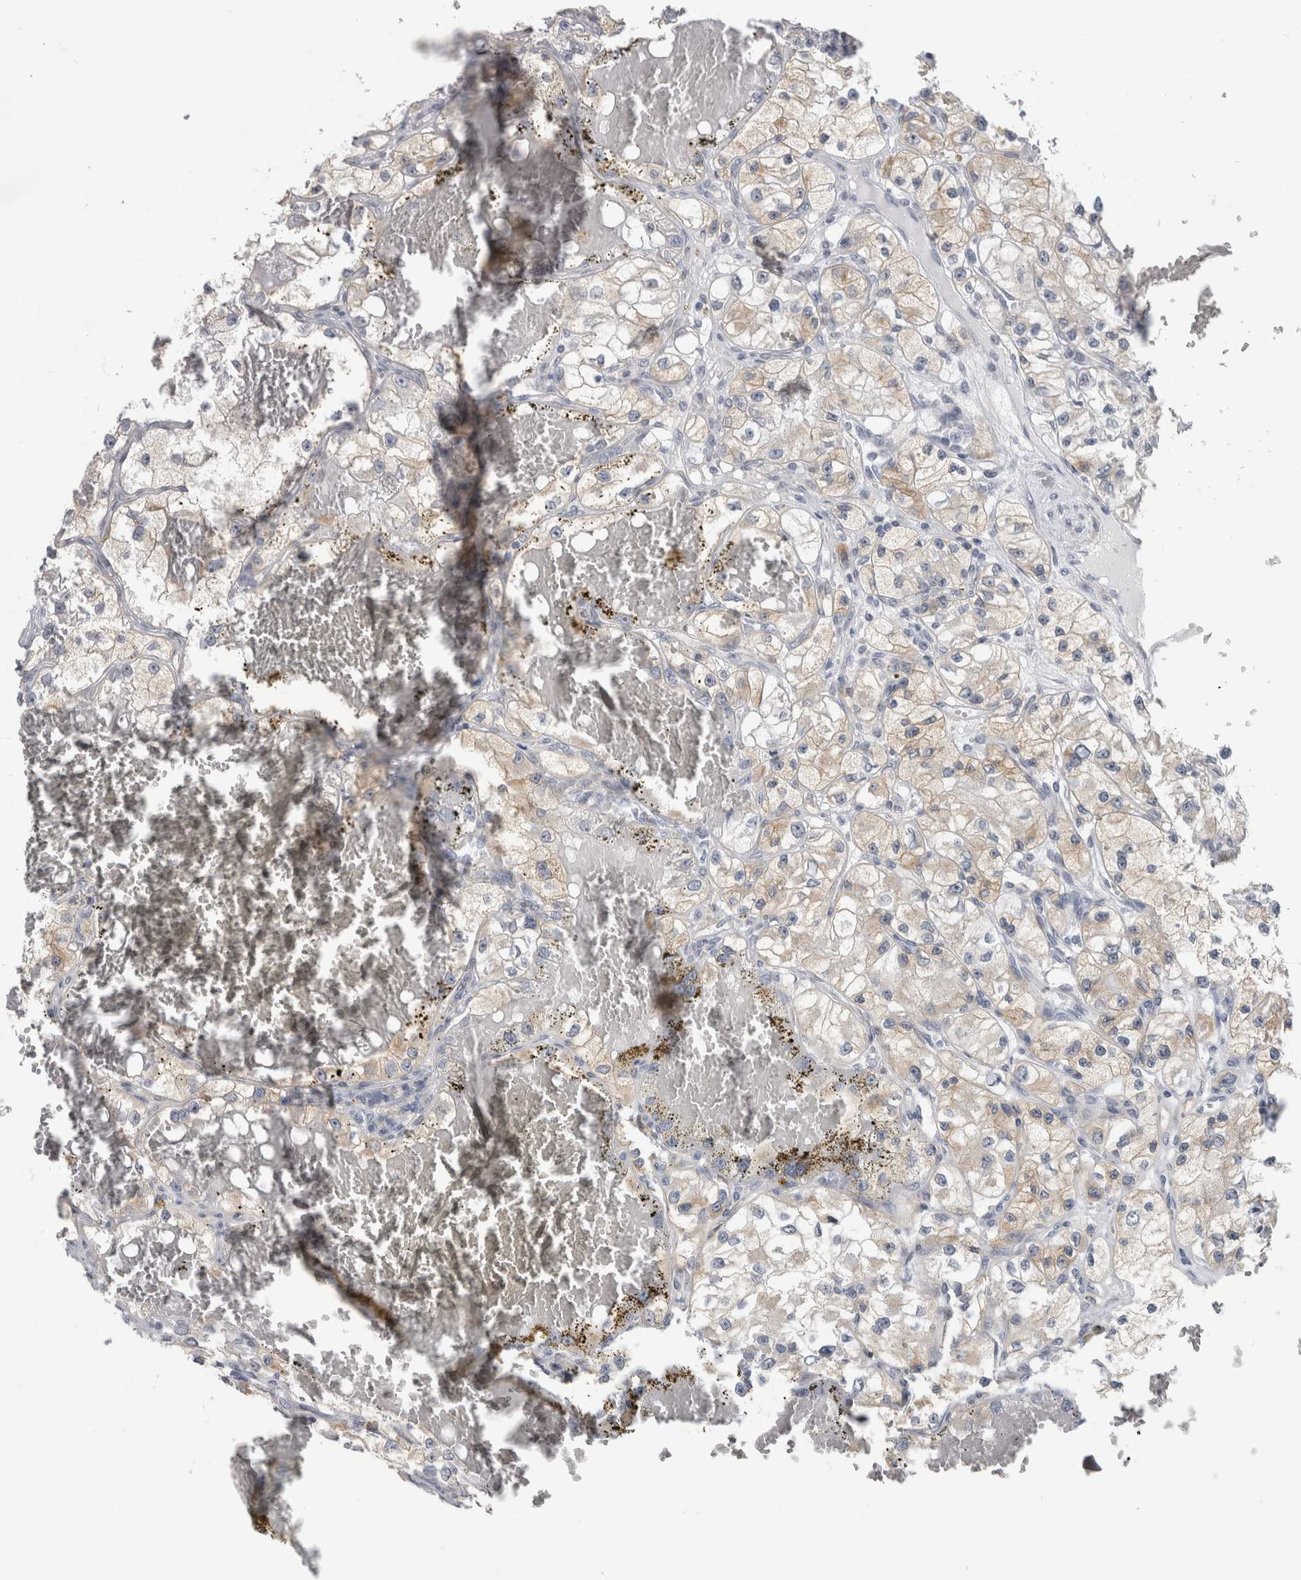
{"staining": {"intensity": "weak", "quantity": "<25%", "location": "cytoplasmic/membranous"}, "tissue": "renal cancer", "cell_type": "Tumor cells", "image_type": "cancer", "snomed": [{"axis": "morphology", "description": "Adenocarcinoma, NOS"}, {"axis": "topography", "description": "Kidney"}], "caption": "DAB immunohistochemical staining of renal cancer (adenocarcinoma) exhibits no significant positivity in tumor cells. (Immunohistochemistry (ihc), brightfield microscopy, high magnification).", "gene": "TMEM242", "patient": {"sex": "female", "age": 57}}